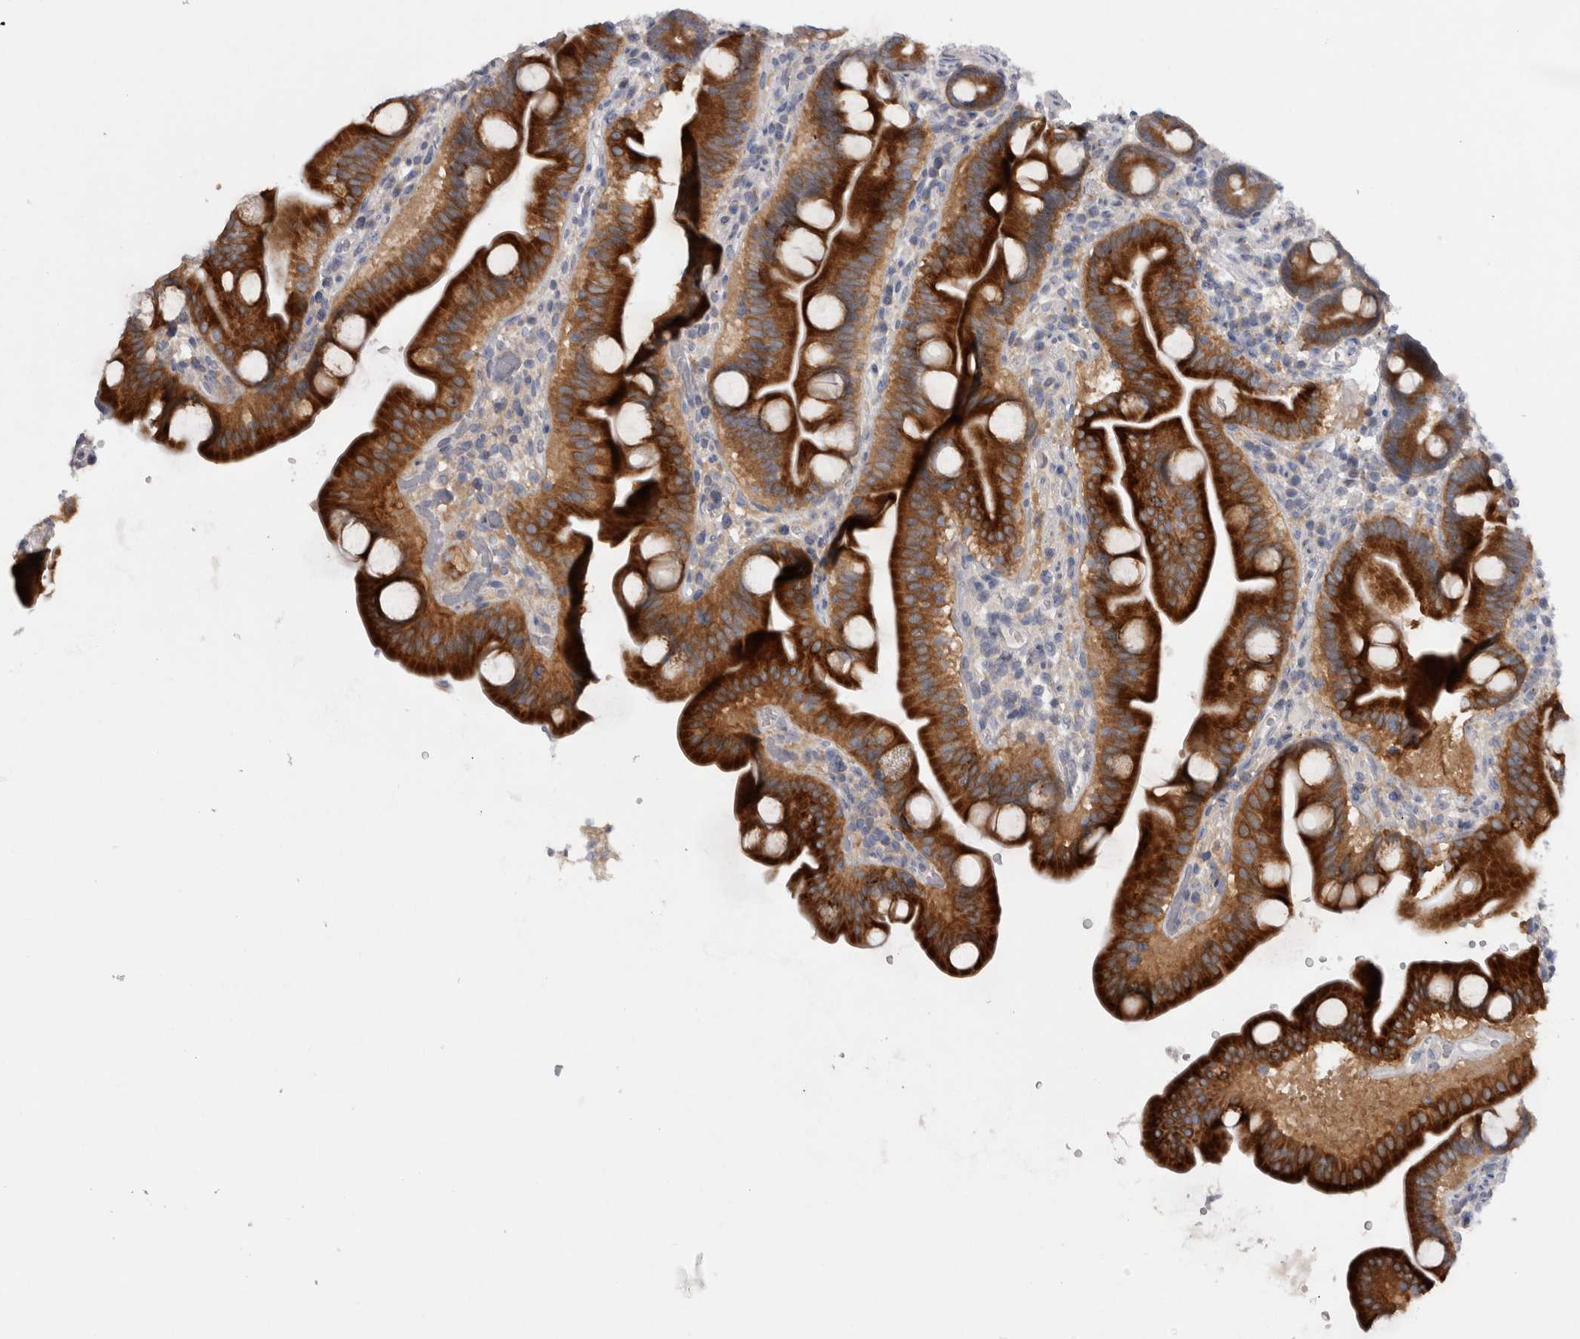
{"staining": {"intensity": "strong", "quantity": ">75%", "location": "cytoplasmic/membranous"}, "tissue": "duodenum", "cell_type": "Glandular cells", "image_type": "normal", "snomed": [{"axis": "morphology", "description": "Normal tissue, NOS"}, {"axis": "topography", "description": "Duodenum"}], "caption": "Human duodenum stained for a protein (brown) shows strong cytoplasmic/membranous positive expression in about >75% of glandular cells.", "gene": "LRRC40", "patient": {"sex": "male", "age": 54}}